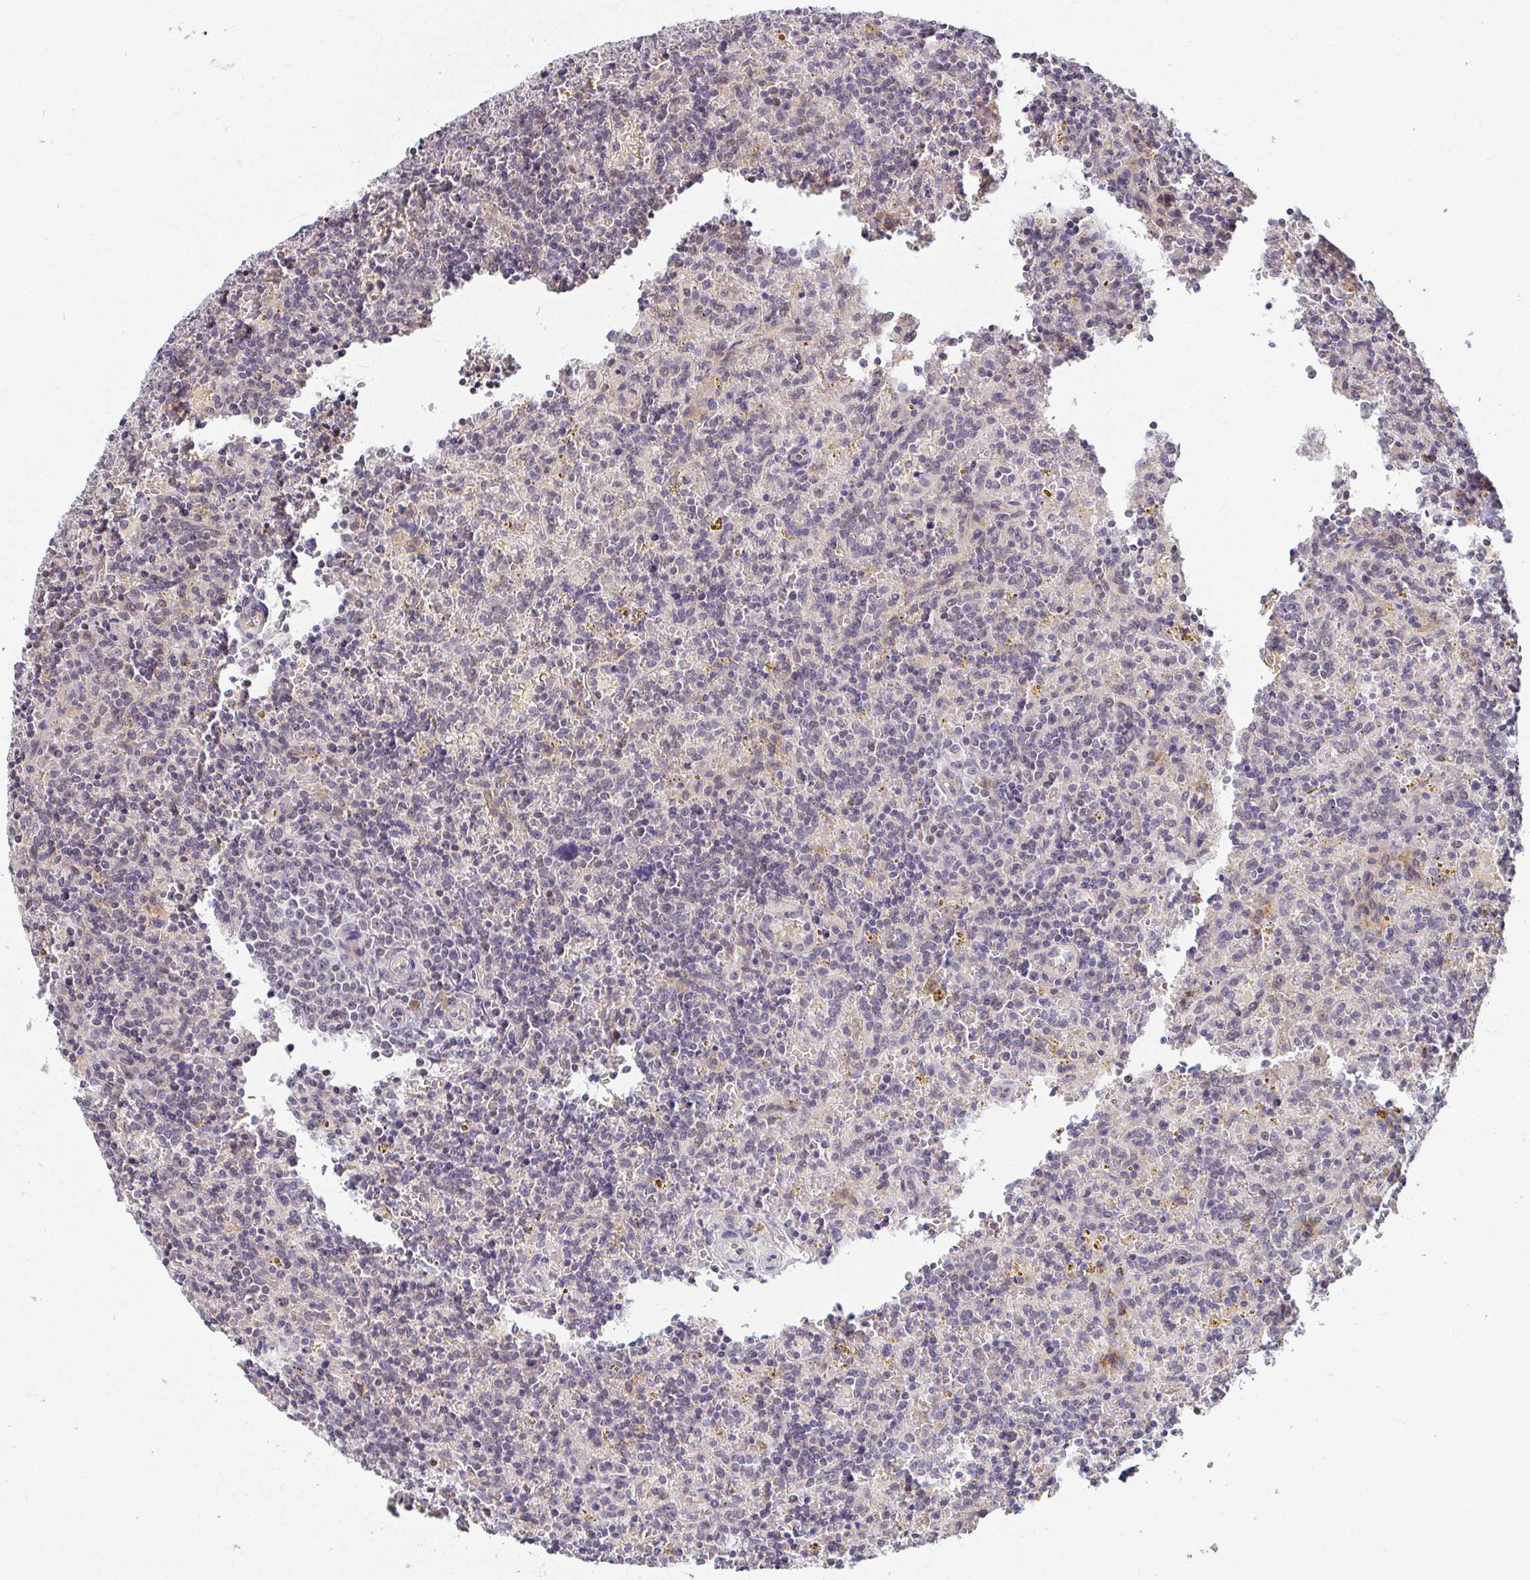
{"staining": {"intensity": "negative", "quantity": "none", "location": "none"}, "tissue": "lymphoma", "cell_type": "Tumor cells", "image_type": "cancer", "snomed": [{"axis": "morphology", "description": "Malignant lymphoma, non-Hodgkin's type, Low grade"}, {"axis": "topography", "description": "Spleen"}], "caption": "DAB (3,3'-diaminobenzidine) immunohistochemical staining of human lymphoma shows no significant expression in tumor cells.", "gene": "ANK3", "patient": {"sex": "male", "age": 67}}